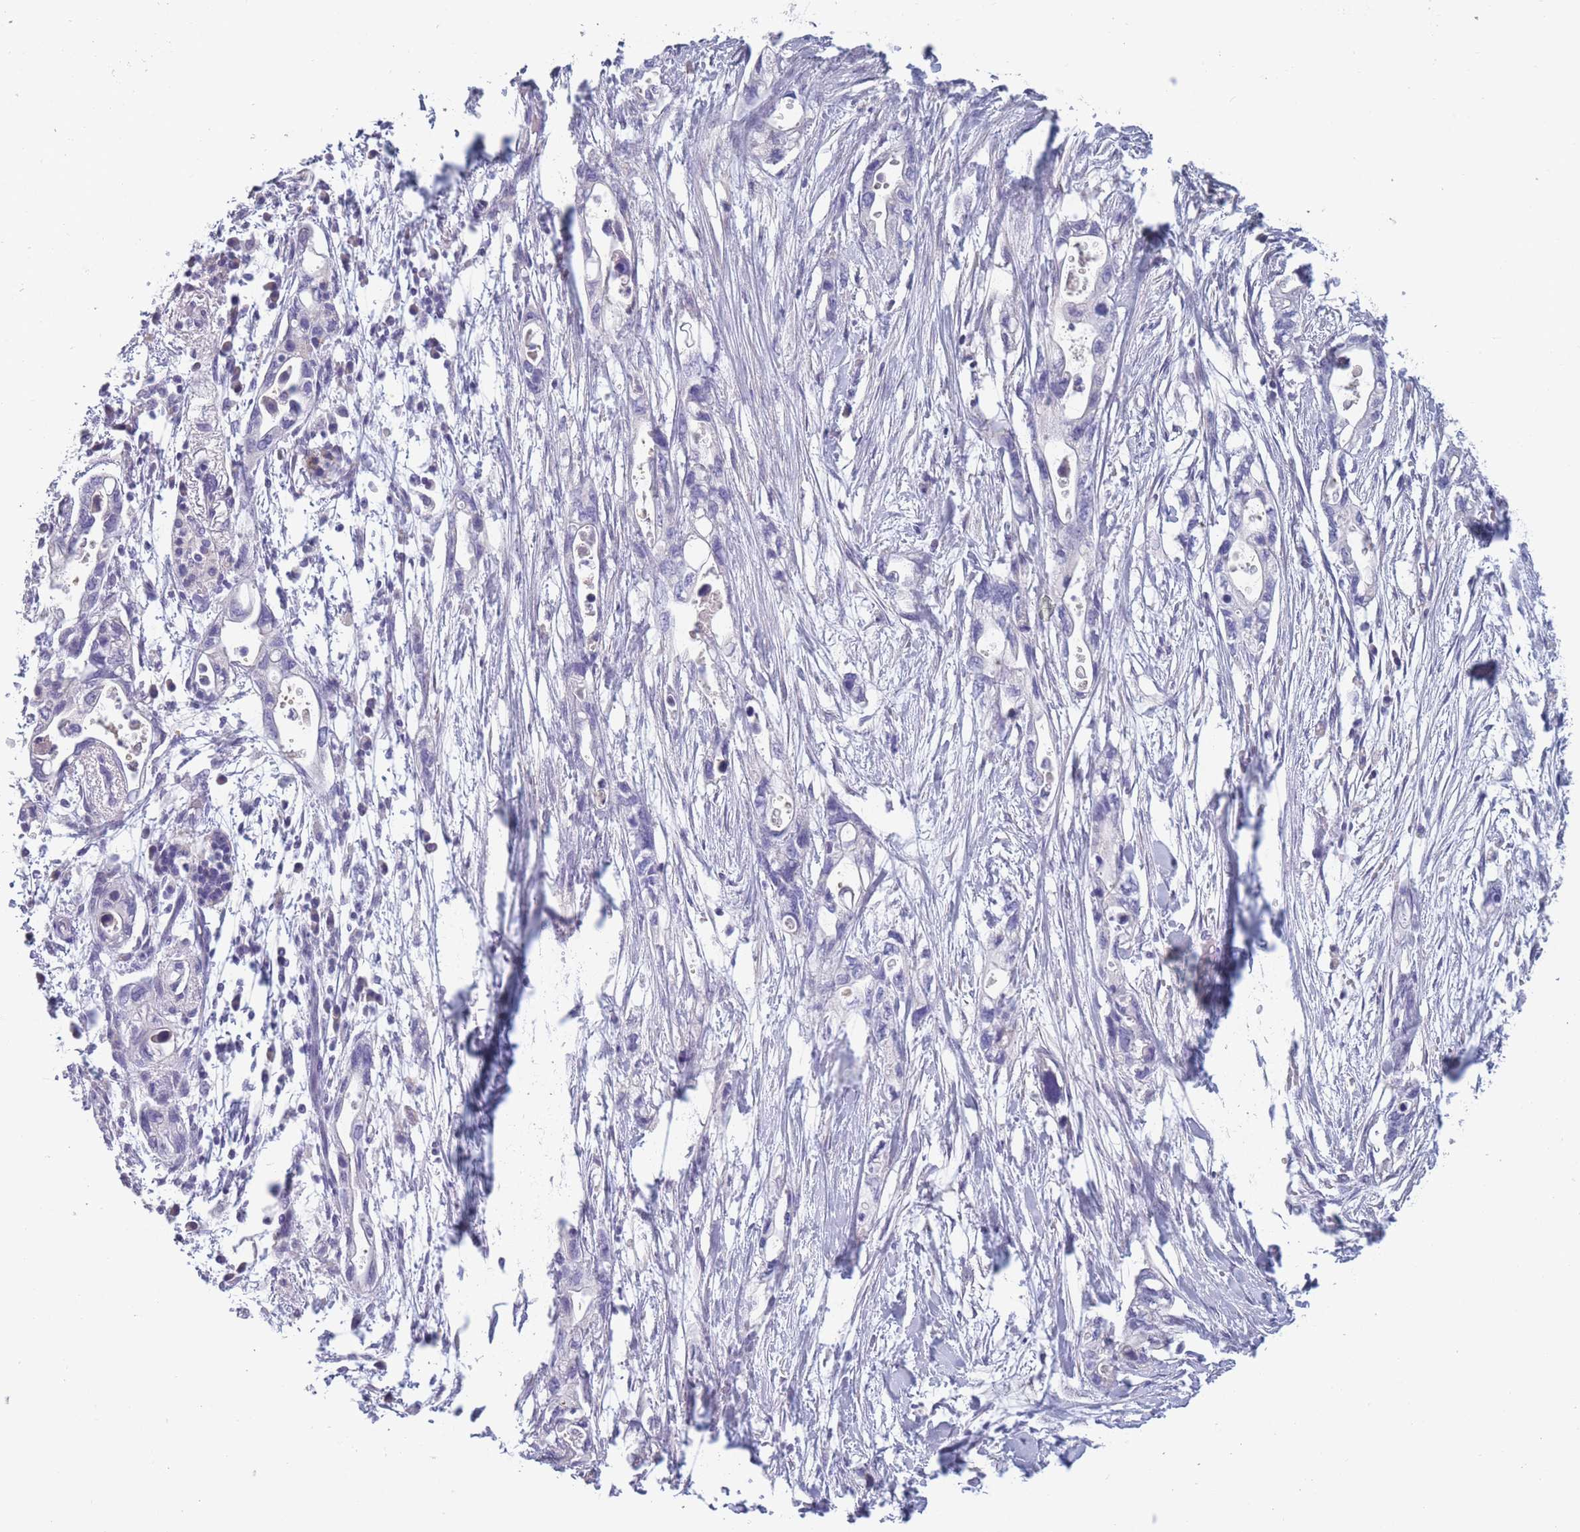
{"staining": {"intensity": "negative", "quantity": "none", "location": "none"}, "tissue": "pancreatic cancer", "cell_type": "Tumor cells", "image_type": "cancer", "snomed": [{"axis": "morphology", "description": "Adenocarcinoma, NOS"}, {"axis": "topography", "description": "Pancreas"}], "caption": "High power microscopy micrograph of an immunohistochemistry (IHC) photomicrograph of adenocarcinoma (pancreatic), revealing no significant staining in tumor cells. Brightfield microscopy of IHC stained with DAB (brown) and hematoxylin (blue), captured at high magnification.", "gene": "OR4C5", "patient": {"sex": "female", "age": 72}}